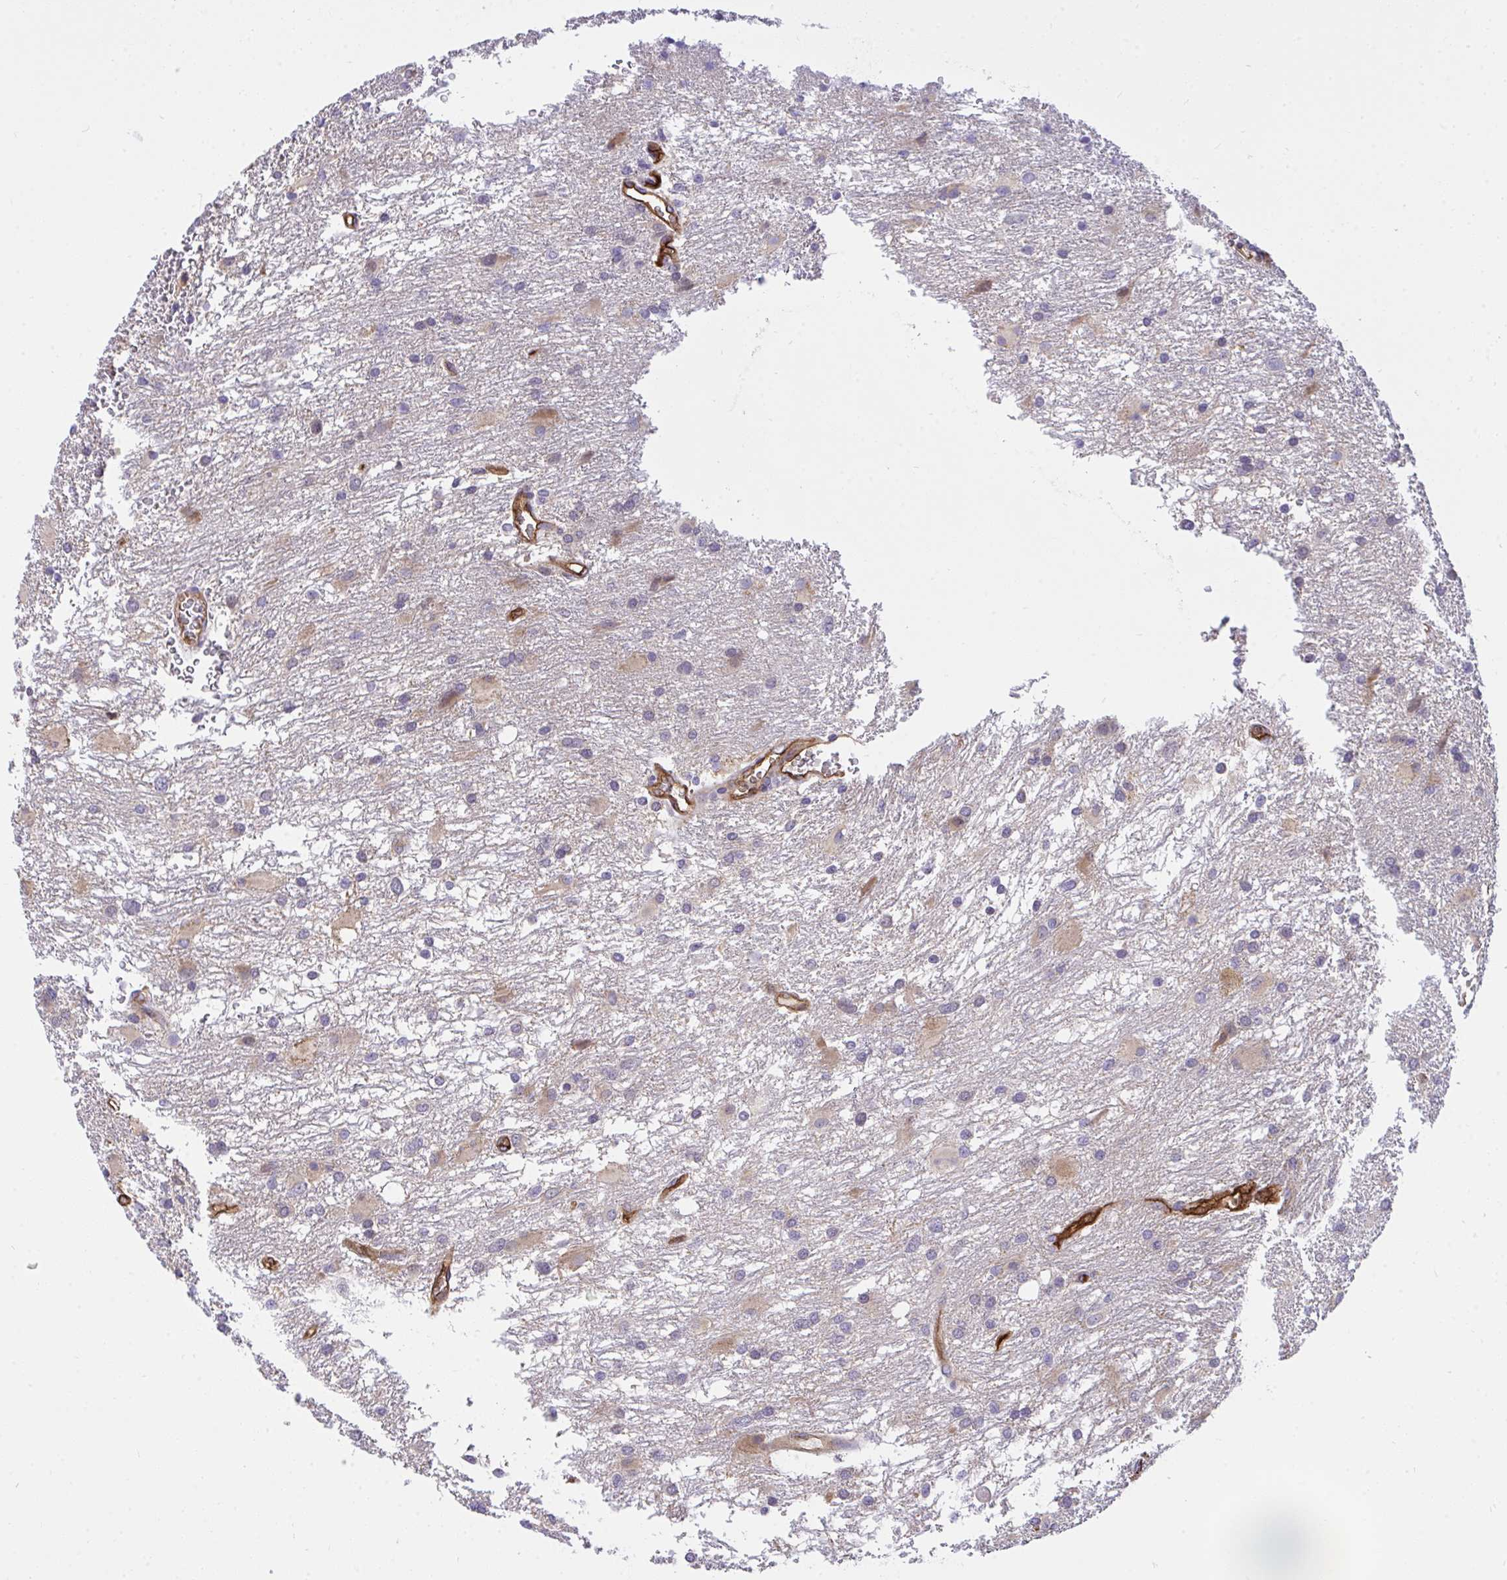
{"staining": {"intensity": "weak", "quantity": "25%-75%", "location": "cytoplasmic/membranous"}, "tissue": "glioma", "cell_type": "Tumor cells", "image_type": "cancer", "snomed": [{"axis": "morphology", "description": "Glioma, malignant, High grade"}, {"axis": "topography", "description": "Brain"}], "caption": "This histopathology image reveals malignant glioma (high-grade) stained with IHC to label a protein in brown. The cytoplasmic/membranous of tumor cells show weak positivity for the protein. Nuclei are counter-stained blue.", "gene": "C19orf54", "patient": {"sex": "male", "age": 53}}